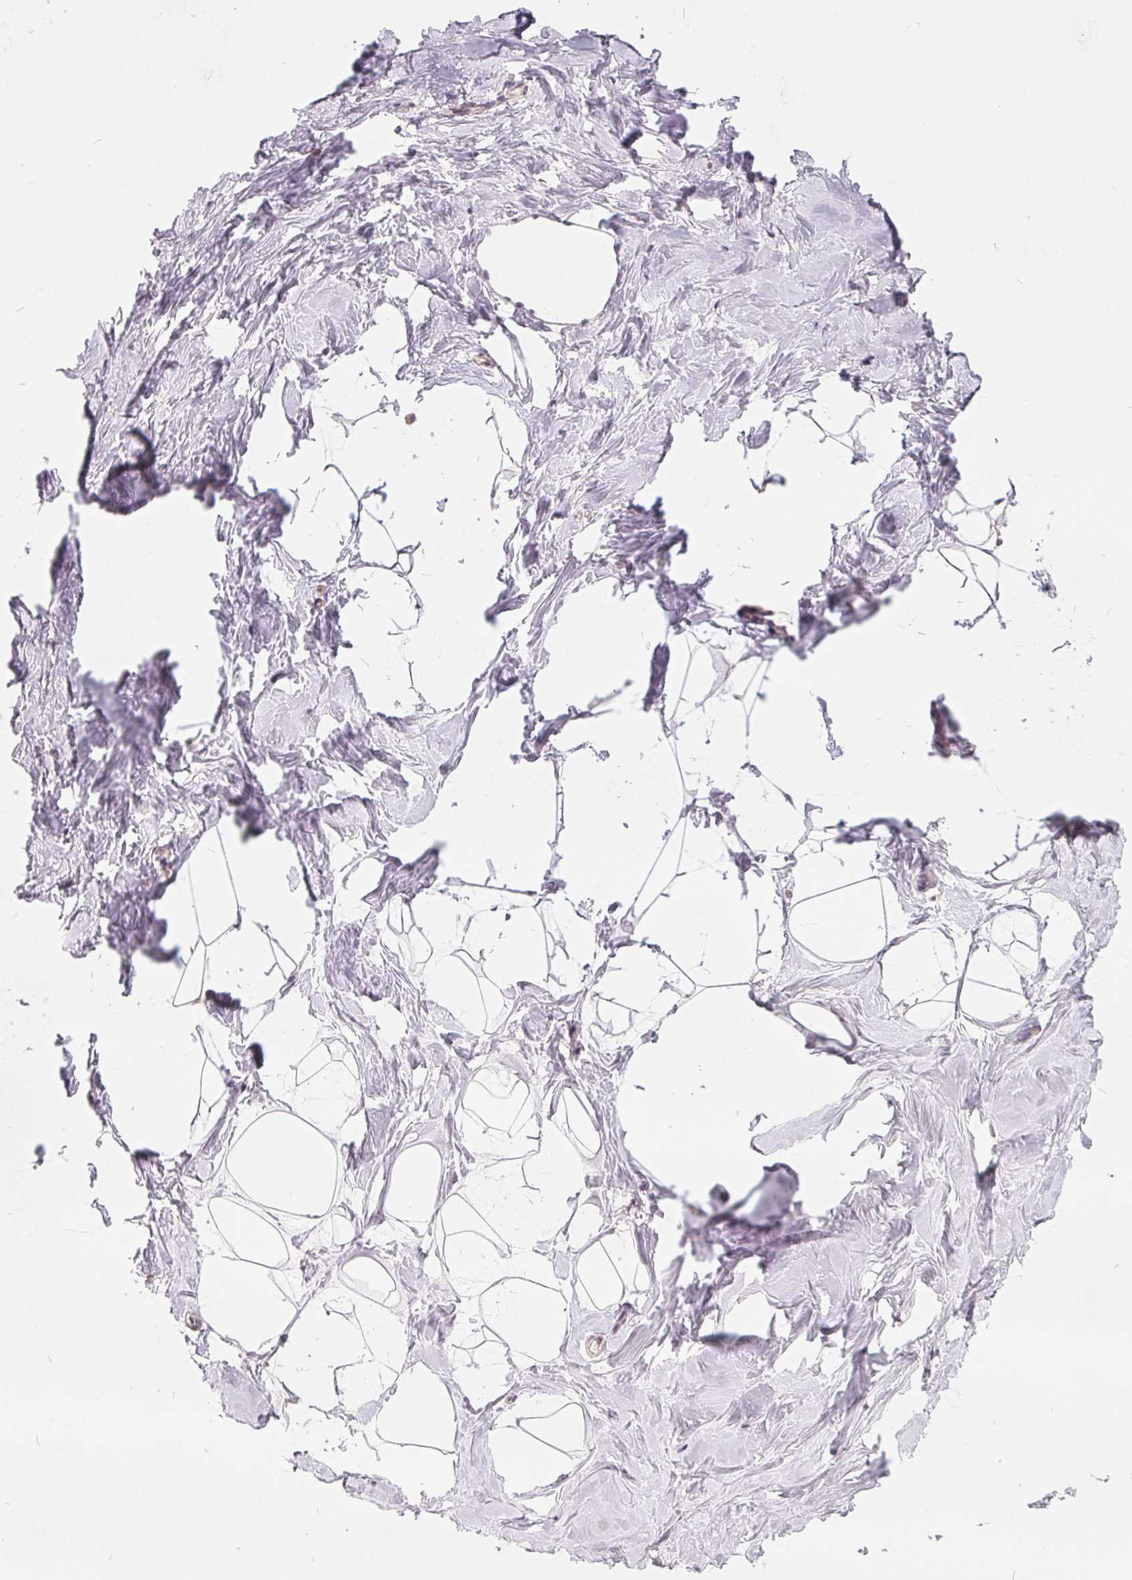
{"staining": {"intensity": "negative", "quantity": "none", "location": "none"}, "tissue": "breast", "cell_type": "Adipocytes", "image_type": "normal", "snomed": [{"axis": "morphology", "description": "Normal tissue, NOS"}, {"axis": "topography", "description": "Breast"}], "caption": "Immunohistochemistry image of benign breast: human breast stained with DAB exhibits no significant protein staining in adipocytes. (Stains: DAB IHC with hematoxylin counter stain, Microscopy: brightfield microscopy at high magnification).", "gene": "NRG2", "patient": {"sex": "female", "age": 32}}